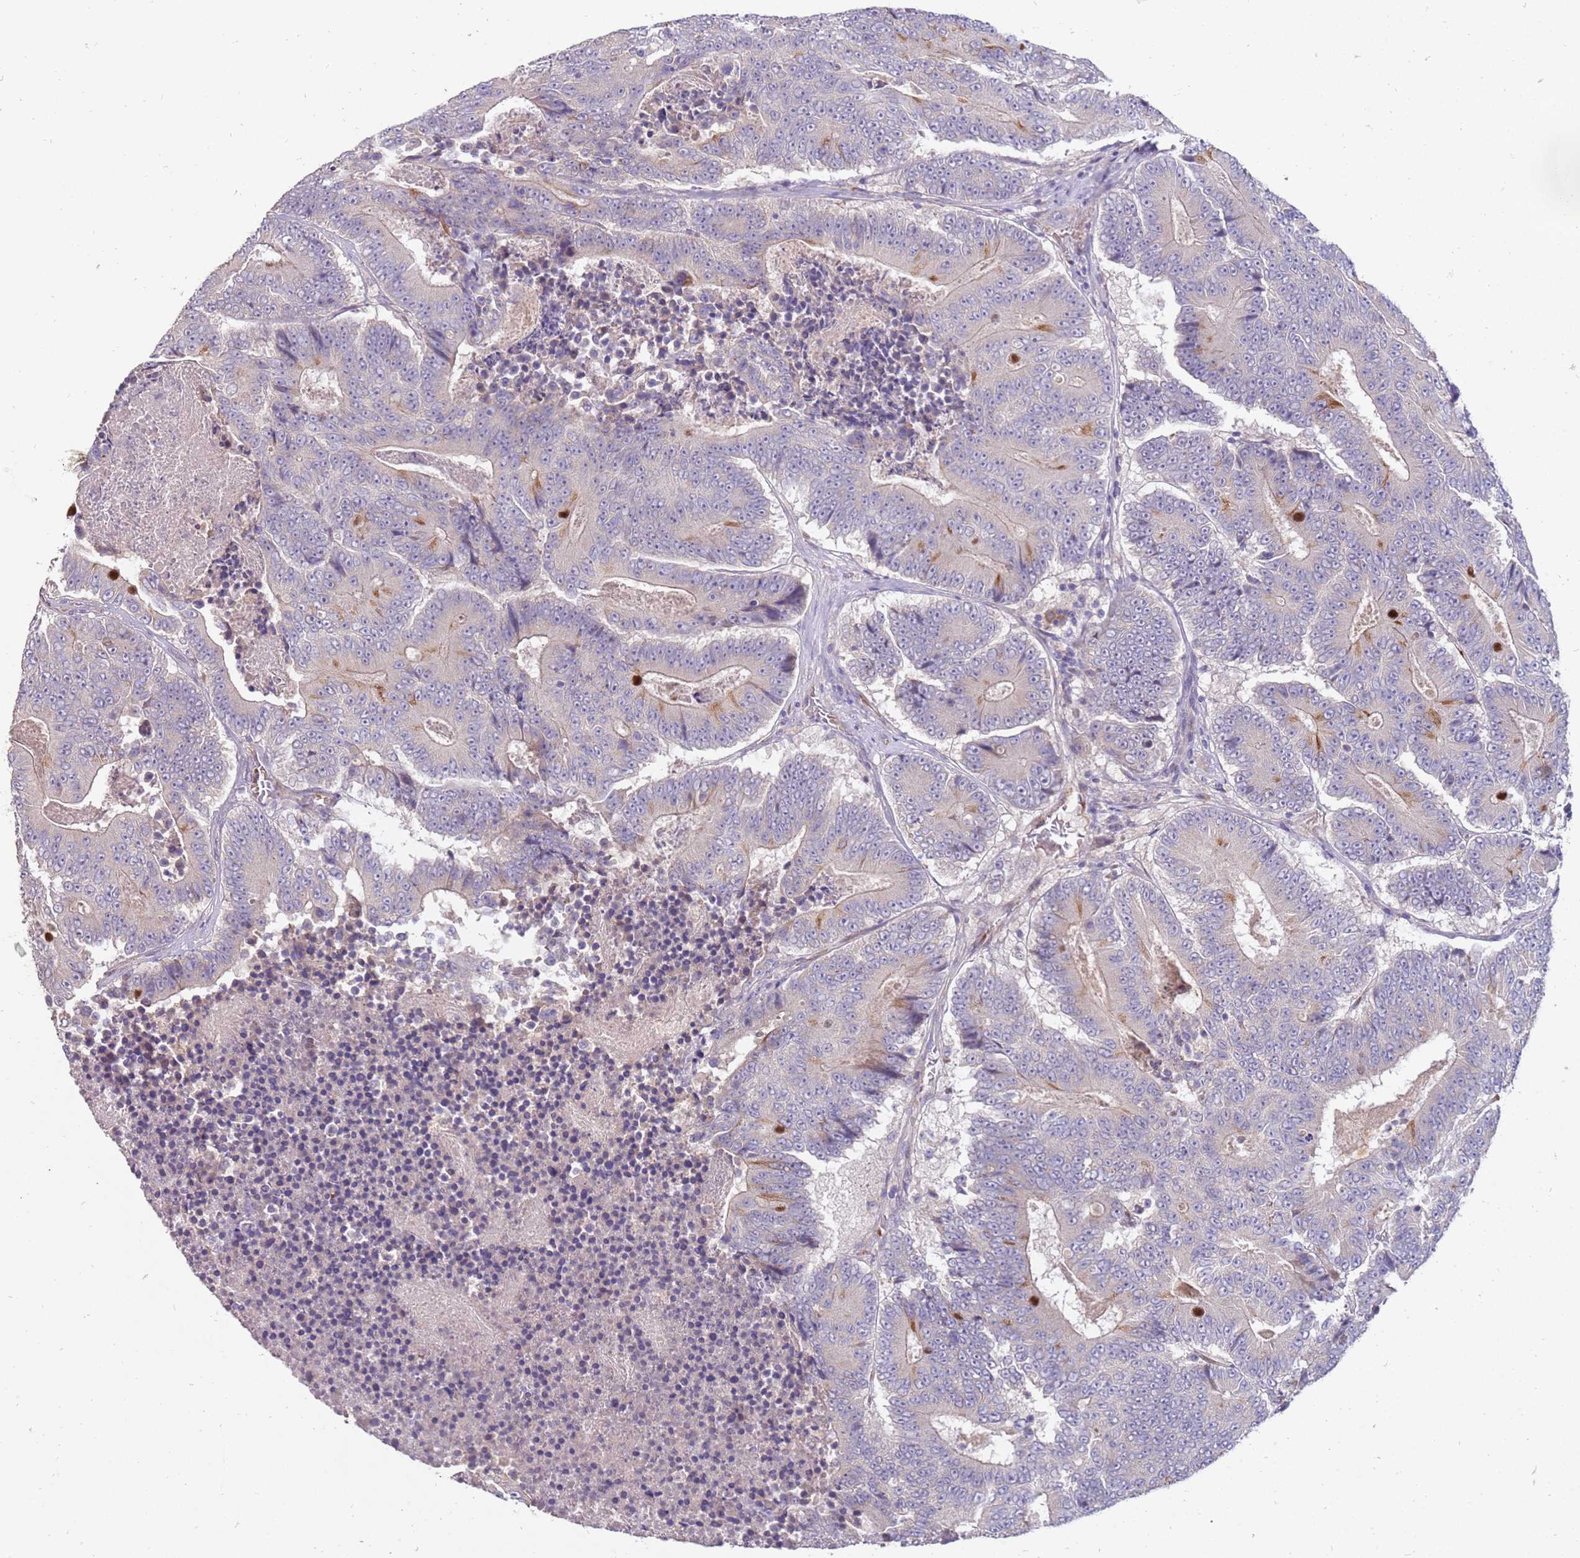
{"staining": {"intensity": "moderate", "quantity": "<25%", "location": "cytoplasmic/membranous"}, "tissue": "colorectal cancer", "cell_type": "Tumor cells", "image_type": "cancer", "snomed": [{"axis": "morphology", "description": "Adenocarcinoma, NOS"}, {"axis": "topography", "description": "Colon"}], "caption": "Immunohistochemistry micrograph of colorectal cancer stained for a protein (brown), which displays low levels of moderate cytoplasmic/membranous staining in approximately <25% of tumor cells.", "gene": "NMUR2", "patient": {"sex": "male", "age": 83}}